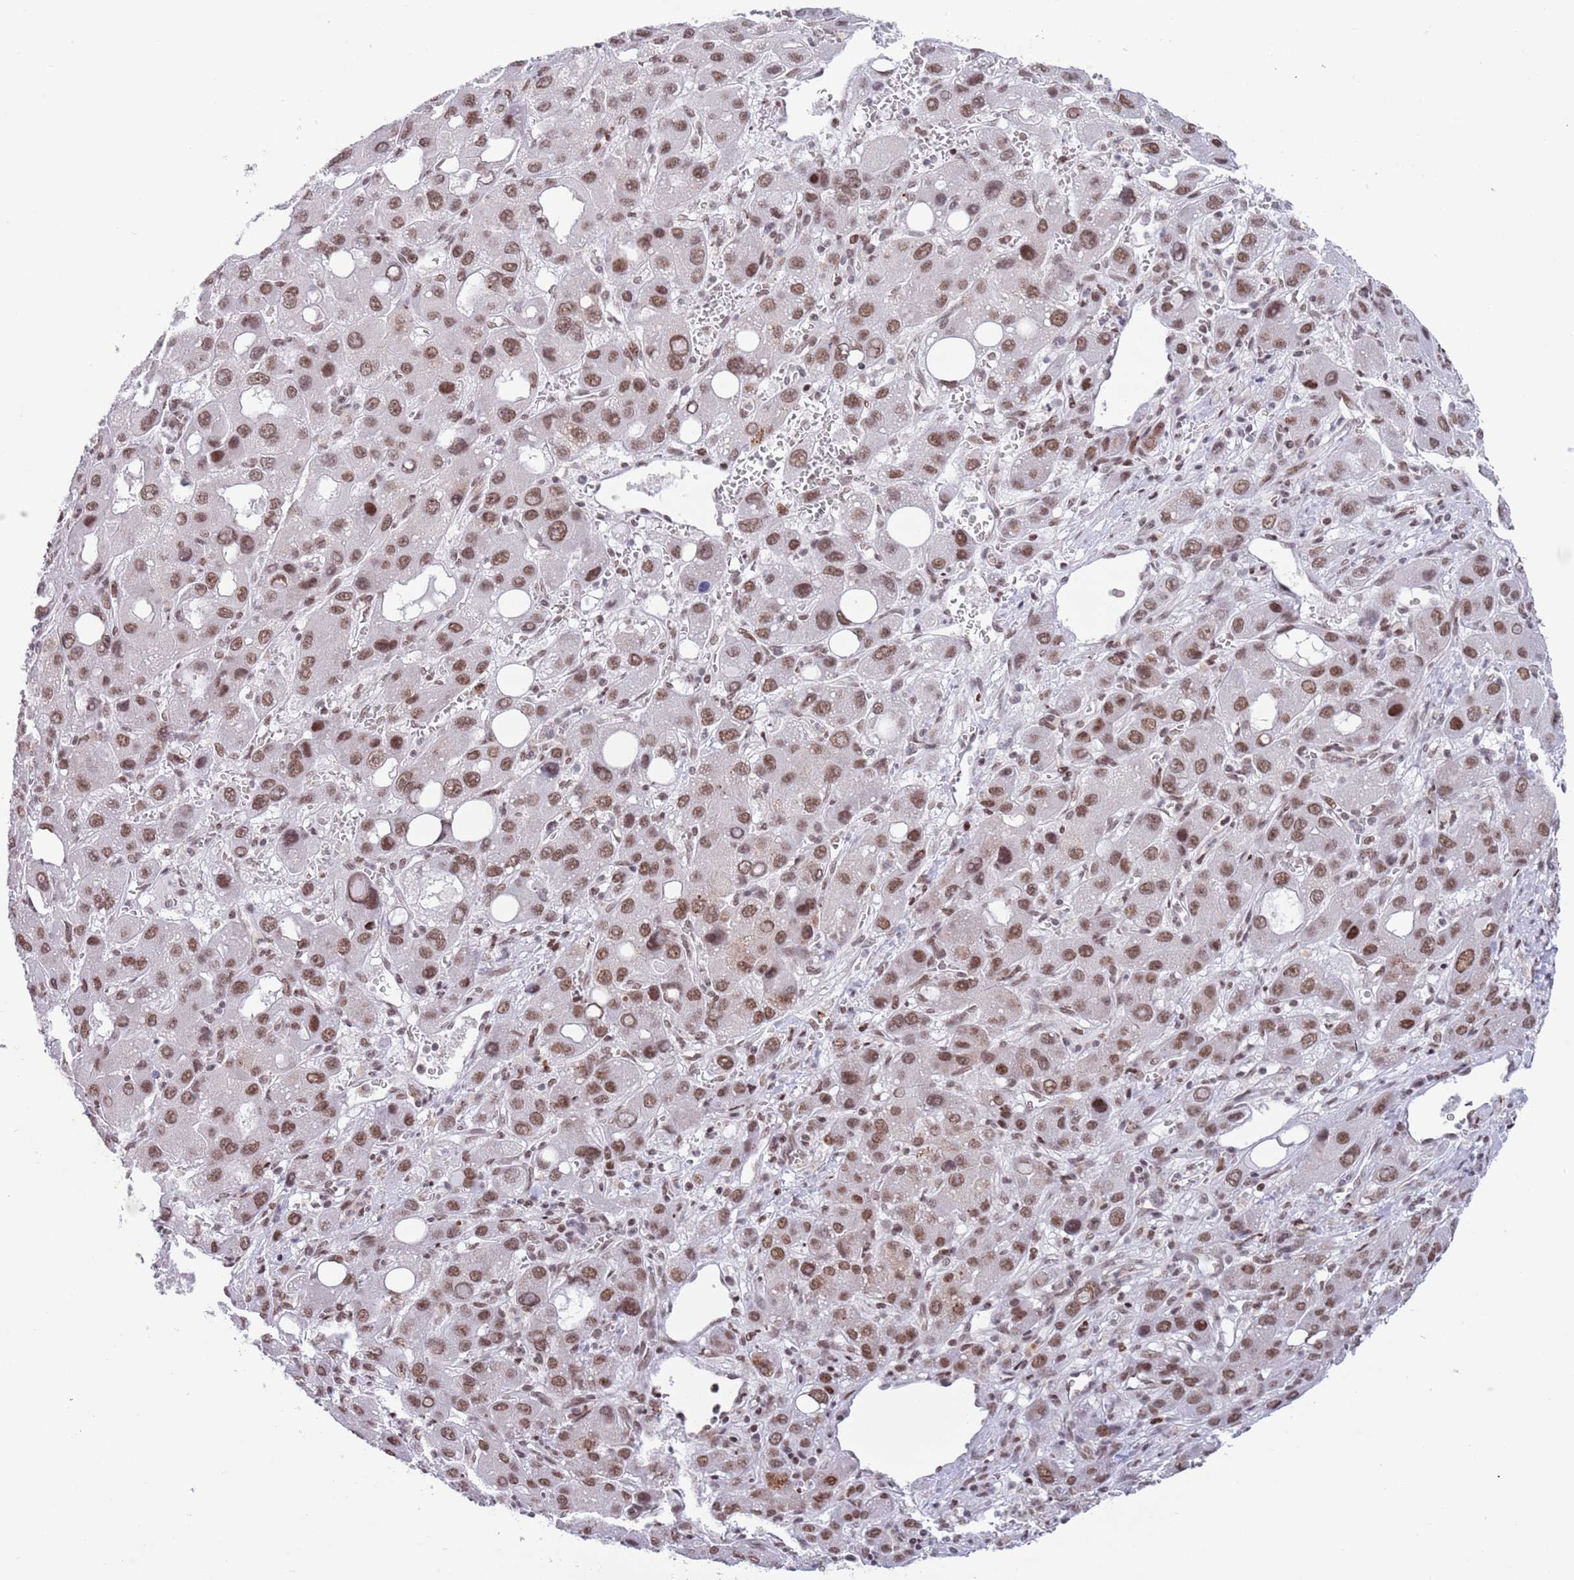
{"staining": {"intensity": "moderate", "quantity": ">75%", "location": "nuclear"}, "tissue": "liver cancer", "cell_type": "Tumor cells", "image_type": "cancer", "snomed": [{"axis": "morphology", "description": "Carcinoma, Hepatocellular, NOS"}, {"axis": "topography", "description": "Liver"}], "caption": "Liver cancer stained with a brown dye exhibits moderate nuclear positive positivity in approximately >75% of tumor cells.", "gene": "ZNF382", "patient": {"sex": "male", "age": 55}}